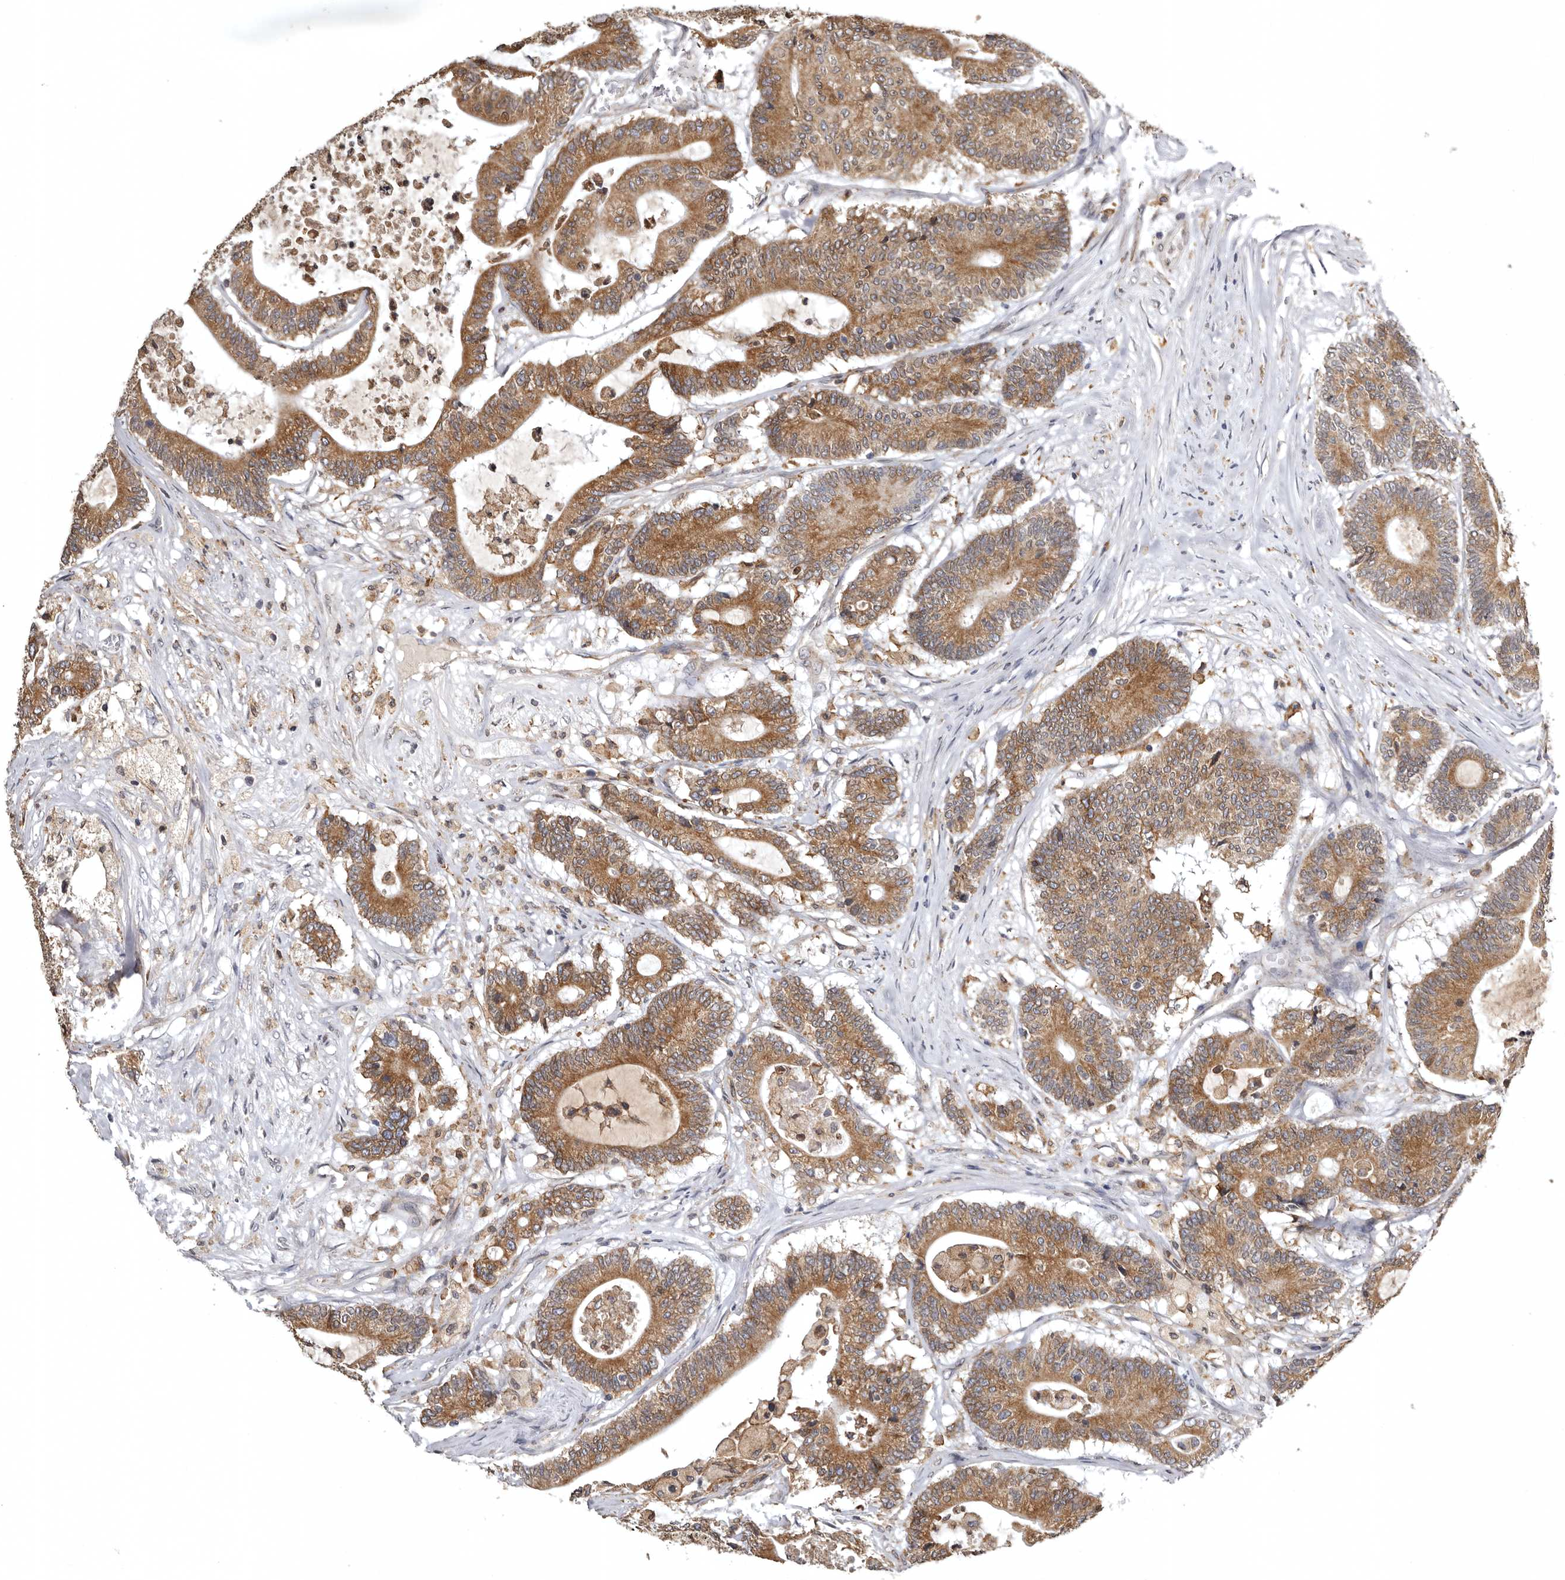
{"staining": {"intensity": "moderate", "quantity": ">75%", "location": "cytoplasmic/membranous"}, "tissue": "colorectal cancer", "cell_type": "Tumor cells", "image_type": "cancer", "snomed": [{"axis": "morphology", "description": "Adenocarcinoma, NOS"}, {"axis": "topography", "description": "Colon"}], "caption": "The immunohistochemical stain labels moderate cytoplasmic/membranous staining in tumor cells of adenocarcinoma (colorectal) tissue. (Stains: DAB (3,3'-diaminobenzidine) in brown, nuclei in blue, Microscopy: brightfield microscopy at high magnification).", "gene": "INKA2", "patient": {"sex": "female", "age": 84}}